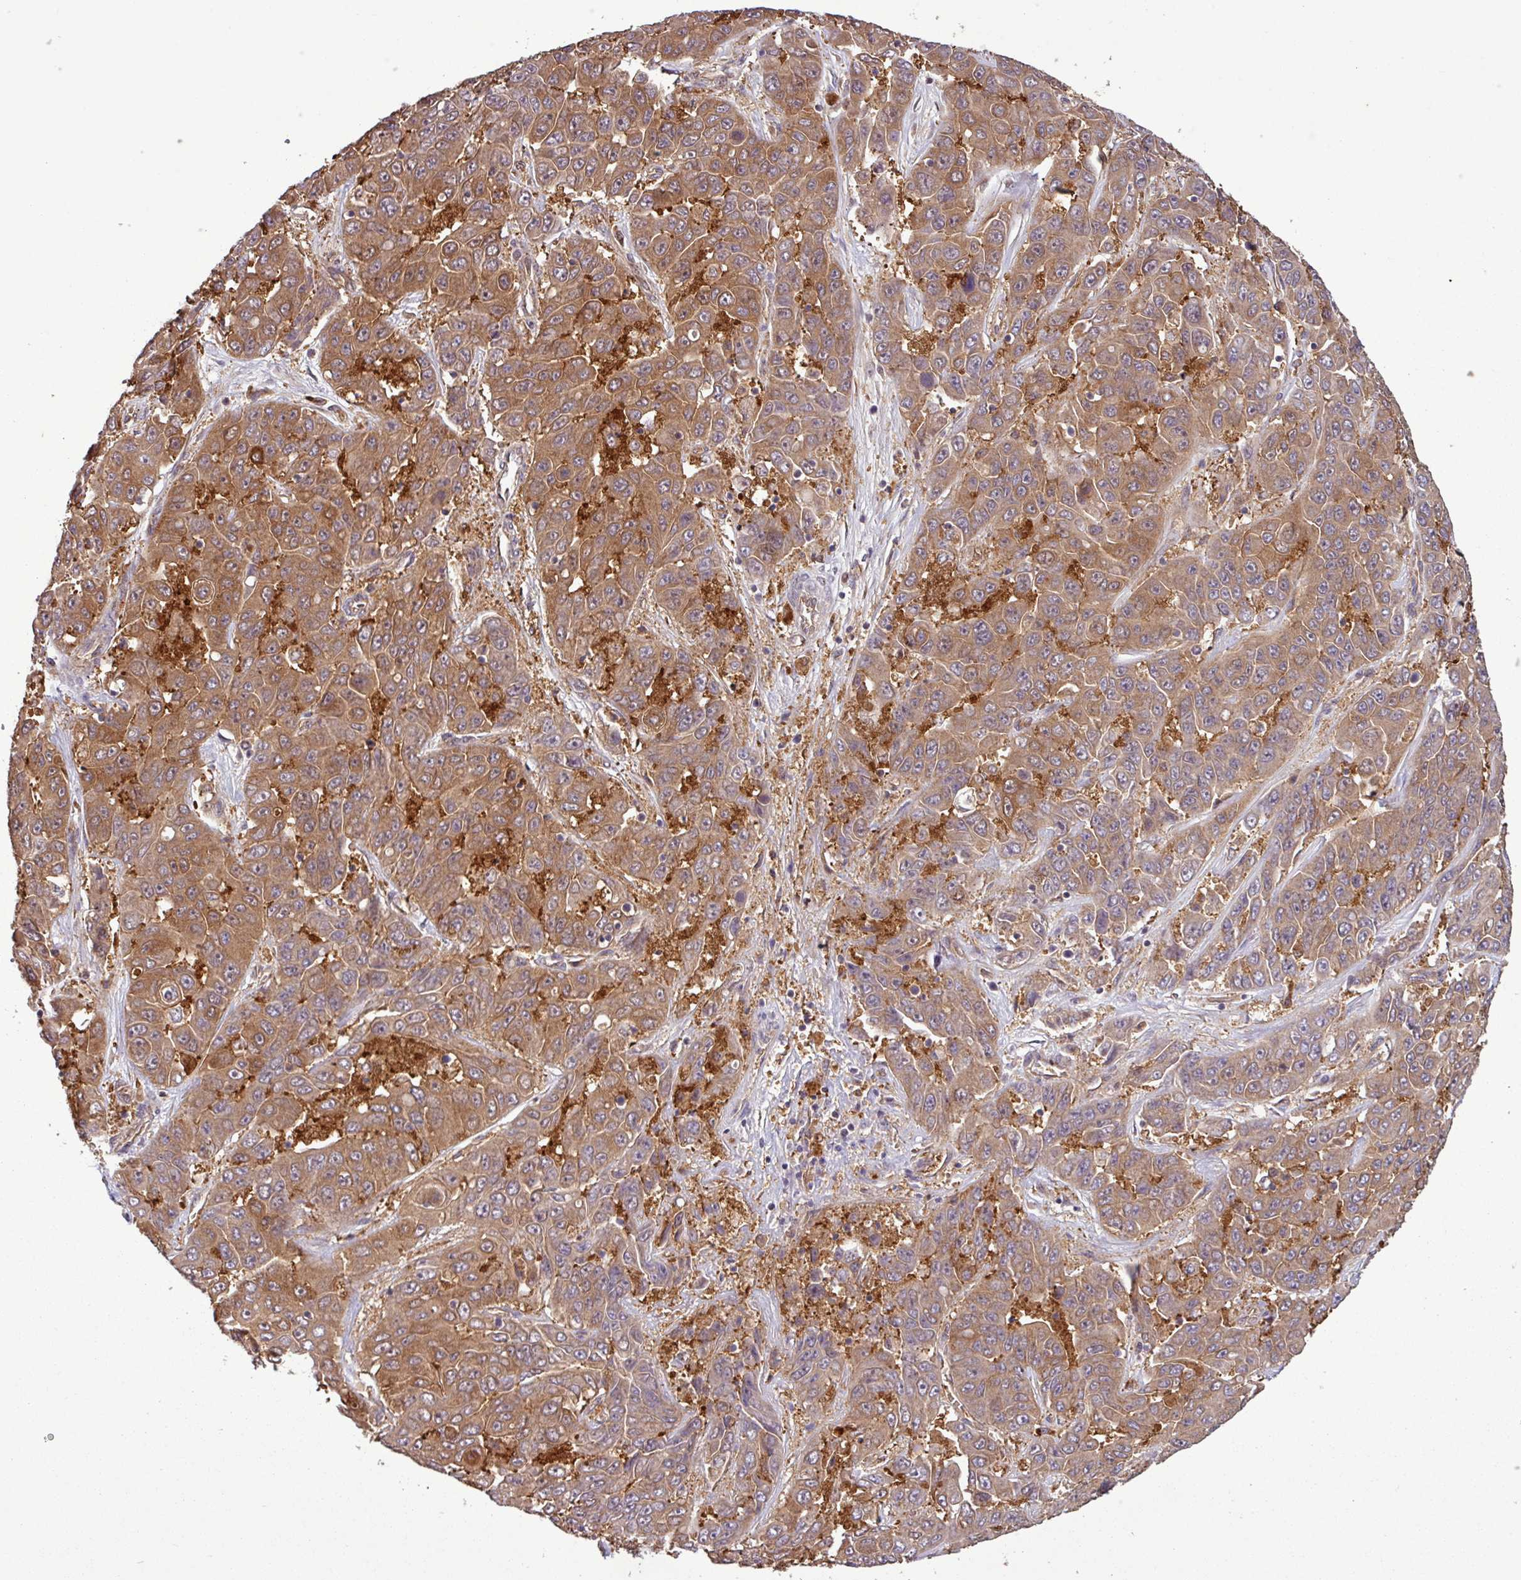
{"staining": {"intensity": "moderate", "quantity": ">75%", "location": "cytoplasmic/membranous"}, "tissue": "liver cancer", "cell_type": "Tumor cells", "image_type": "cancer", "snomed": [{"axis": "morphology", "description": "Cholangiocarcinoma"}, {"axis": "topography", "description": "Liver"}], "caption": "IHC image of neoplastic tissue: liver cancer stained using IHC shows medium levels of moderate protein expression localized specifically in the cytoplasmic/membranous of tumor cells, appearing as a cytoplasmic/membranous brown color.", "gene": "SIRPB2", "patient": {"sex": "female", "age": 52}}